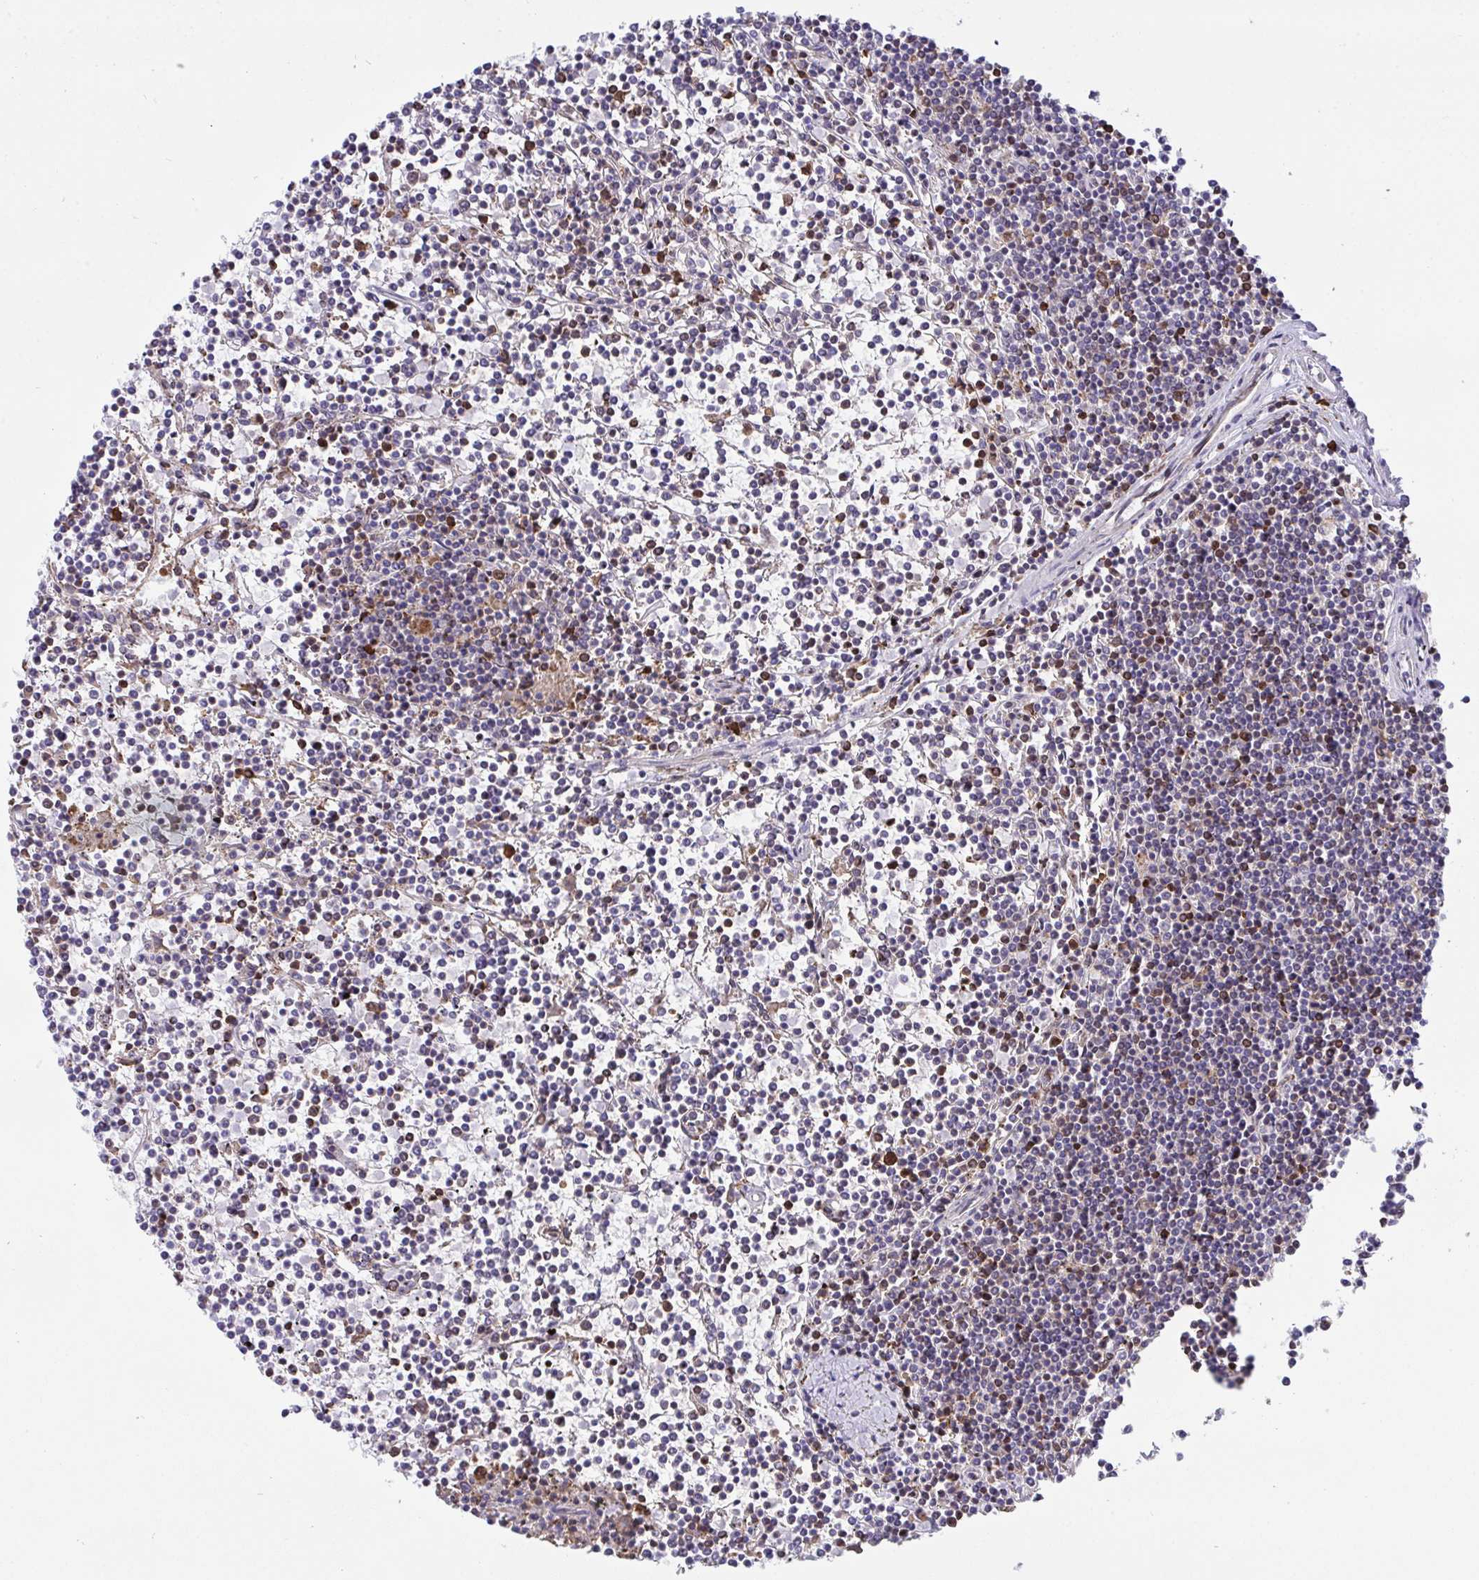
{"staining": {"intensity": "strong", "quantity": "<25%", "location": "cytoplasmic/membranous"}, "tissue": "lymphoma", "cell_type": "Tumor cells", "image_type": "cancer", "snomed": [{"axis": "morphology", "description": "Malignant lymphoma, non-Hodgkin's type, Low grade"}, {"axis": "topography", "description": "Spleen"}], "caption": "Protein staining reveals strong cytoplasmic/membranous staining in approximately <25% of tumor cells in lymphoma. (DAB IHC with brightfield microscopy, high magnification).", "gene": "PPIH", "patient": {"sex": "female", "age": 19}}